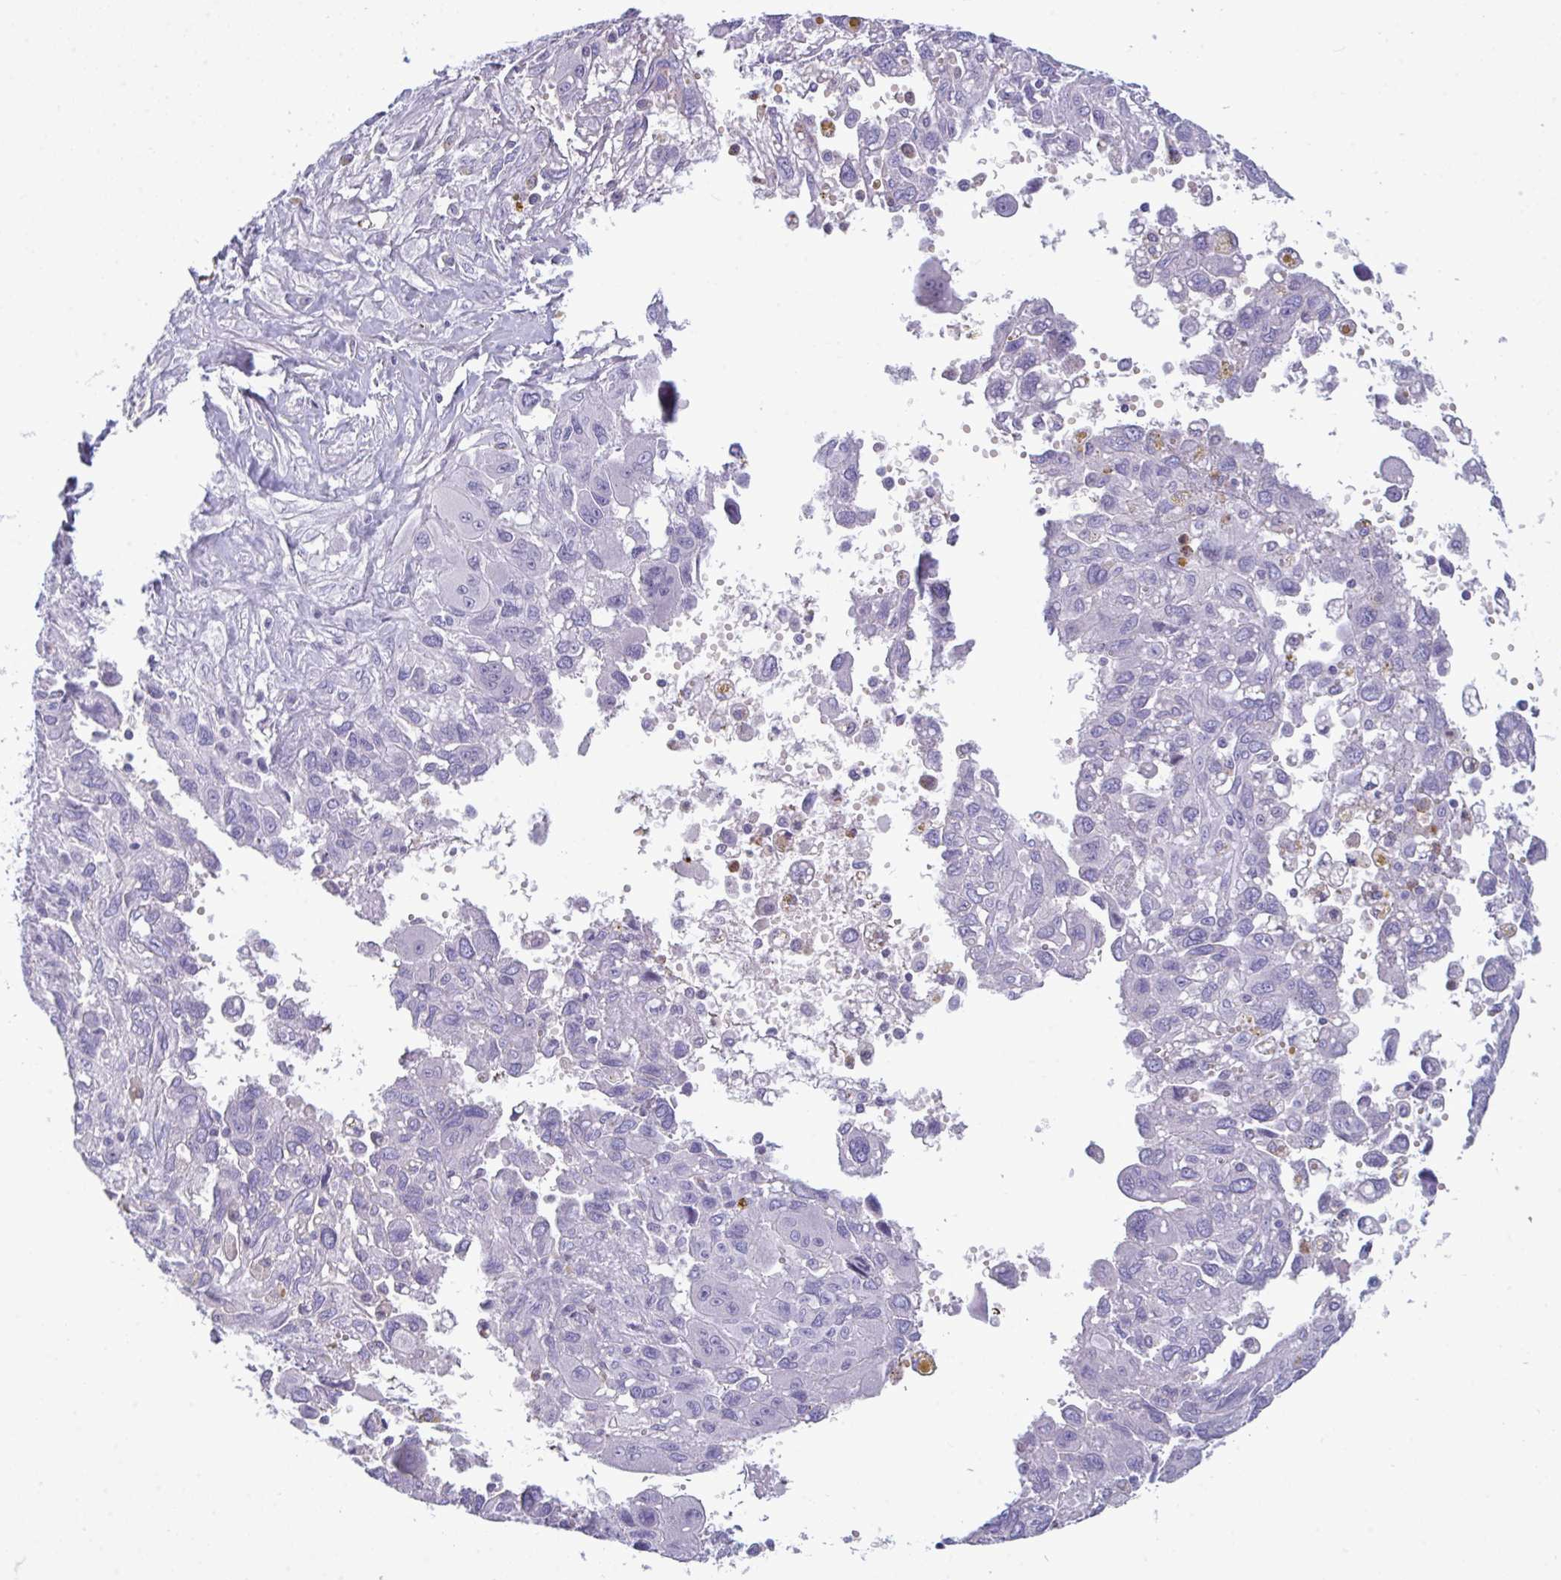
{"staining": {"intensity": "negative", "quantity": "none", "location": "none"}, "tissue": "pancreatic cancer", "cell_type": "Tumor cells", "image_type": "cancer", "snomed": [{"axis": "morphology", "description": "Adenocarcinoma, NOS"}, {"axis": "topography", "description": "Pancreas"}], "caption": "The immunohistochemistry (IHC) histopathology image has no significant staining in tumor cells of pancreatic cancer (adenocarcinoma) tissue.", "gene": "ARHGAP42", "patient": {"sex": "female", "age": 47}}